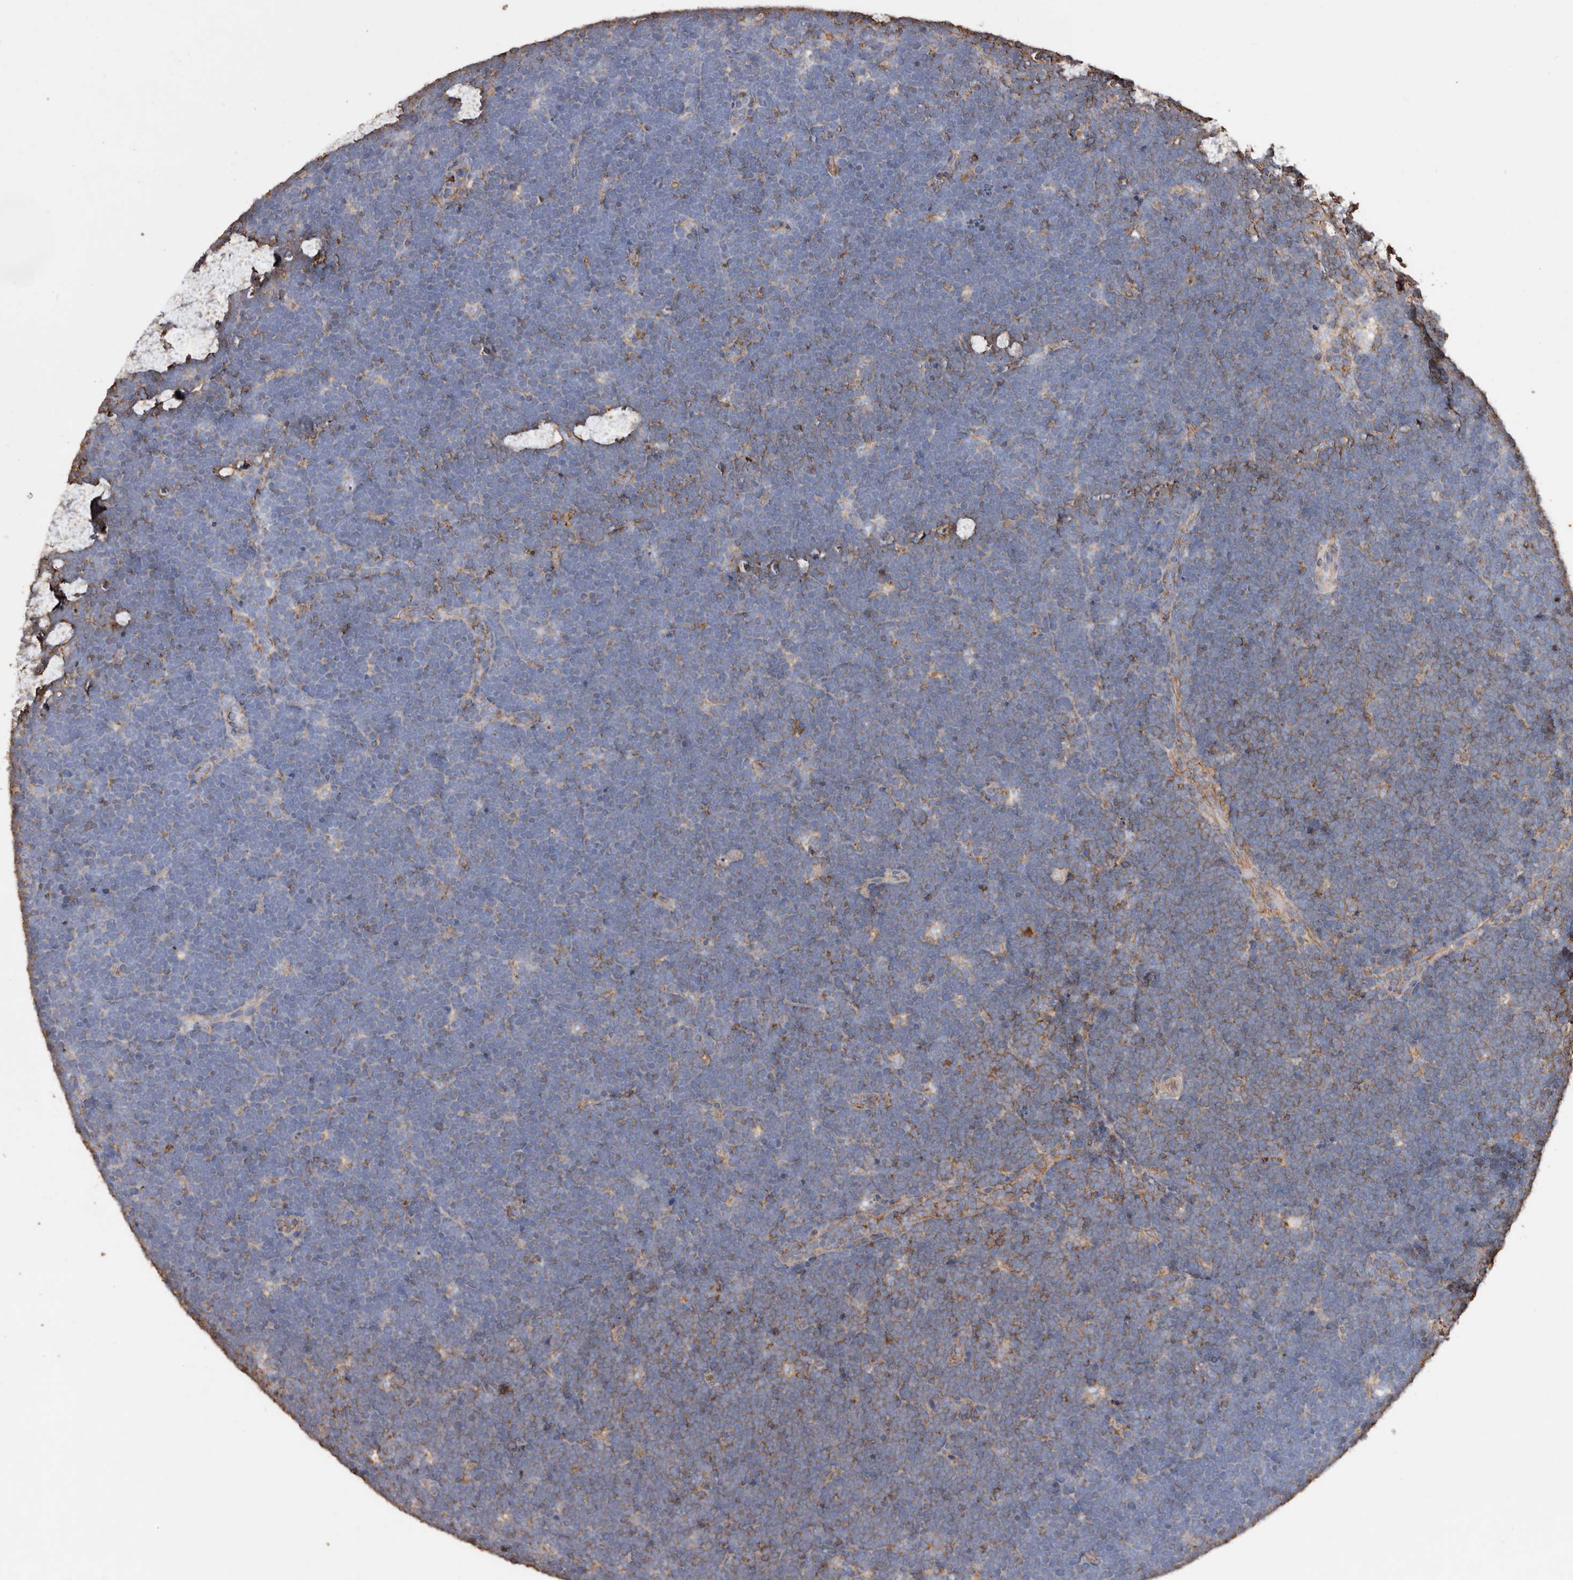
{"staining": {"intensity": "negative", "quantity": "none", "location": "none"}, "tissue": "lymphoma", "cell_type": "Tumor cells", "image_type": "cancer", "snomed": [{"axis": "morphology", "description": "Malignant lymphoma, non-Hodgkin's type, High grade"}, {"axis": "topography", "description": "Lymph node"}], "caption": "This is an IHC histopathology image of lymphoma. There is no staining in tumor cells.", "gene": "COQ8B", "patient": {"sex": "male", "age": 13}}